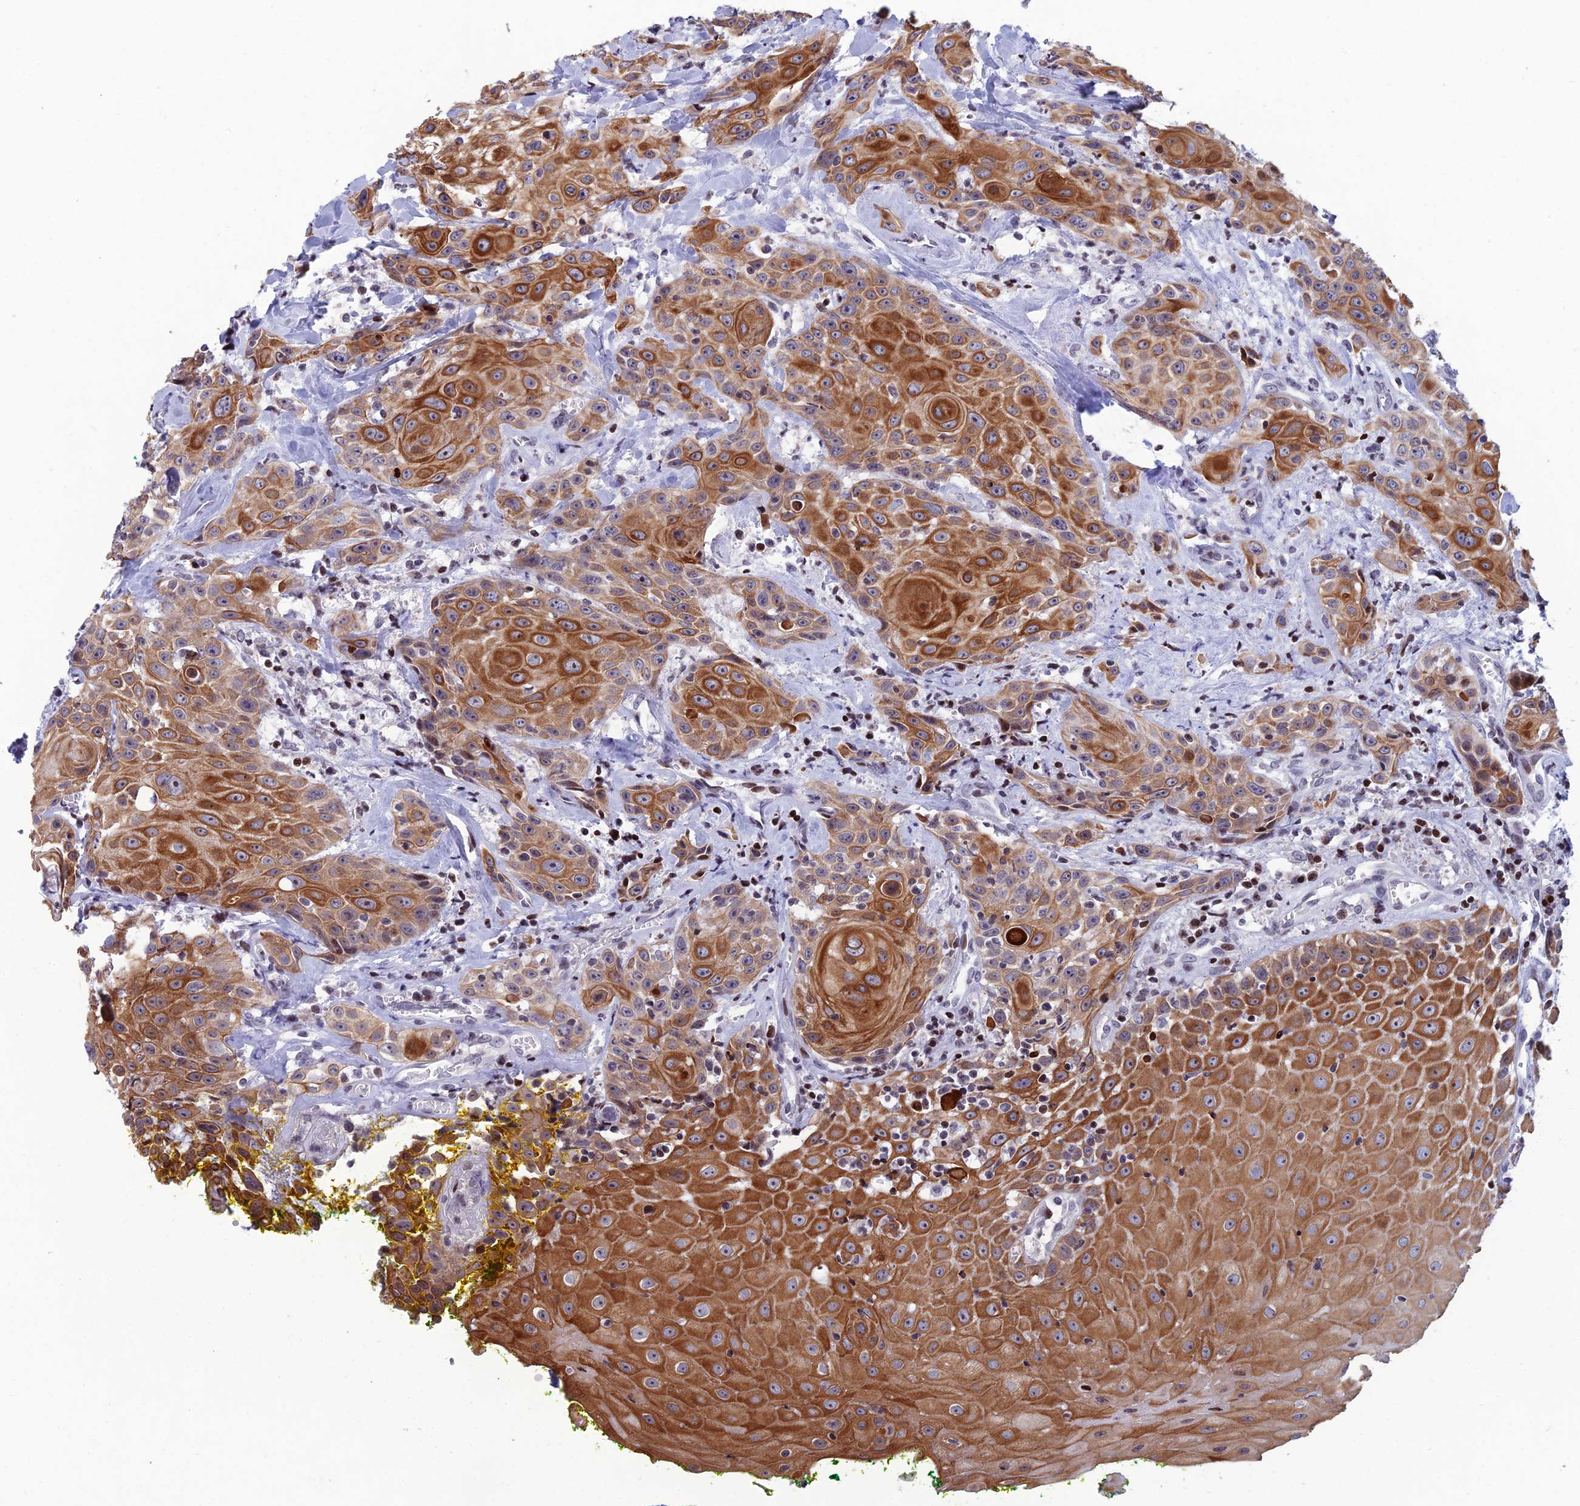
{"staining": {"intensity": "strong", "quantity": ">75%", "location": "cytoplasmic/membranous"}, "tissue": "head and neck cancer", "cell_type": "Tumor cells", "image_type": "cancer", "snomed": [{"axis": "morphology", "description": "Squamous cell carcinoma, NOS"}, {"axis": "topography", "description": "Oral tissue"}, {"axis": "topography", "description": "Head-Neck"}], "caption": "Protein staining of head and neck cancer tissue displays strong cytoplasmic/membranous positivity in about >75% of tumor cells.", "gene": "AFF3", "patient": {"sex": "female", "age": 82}}